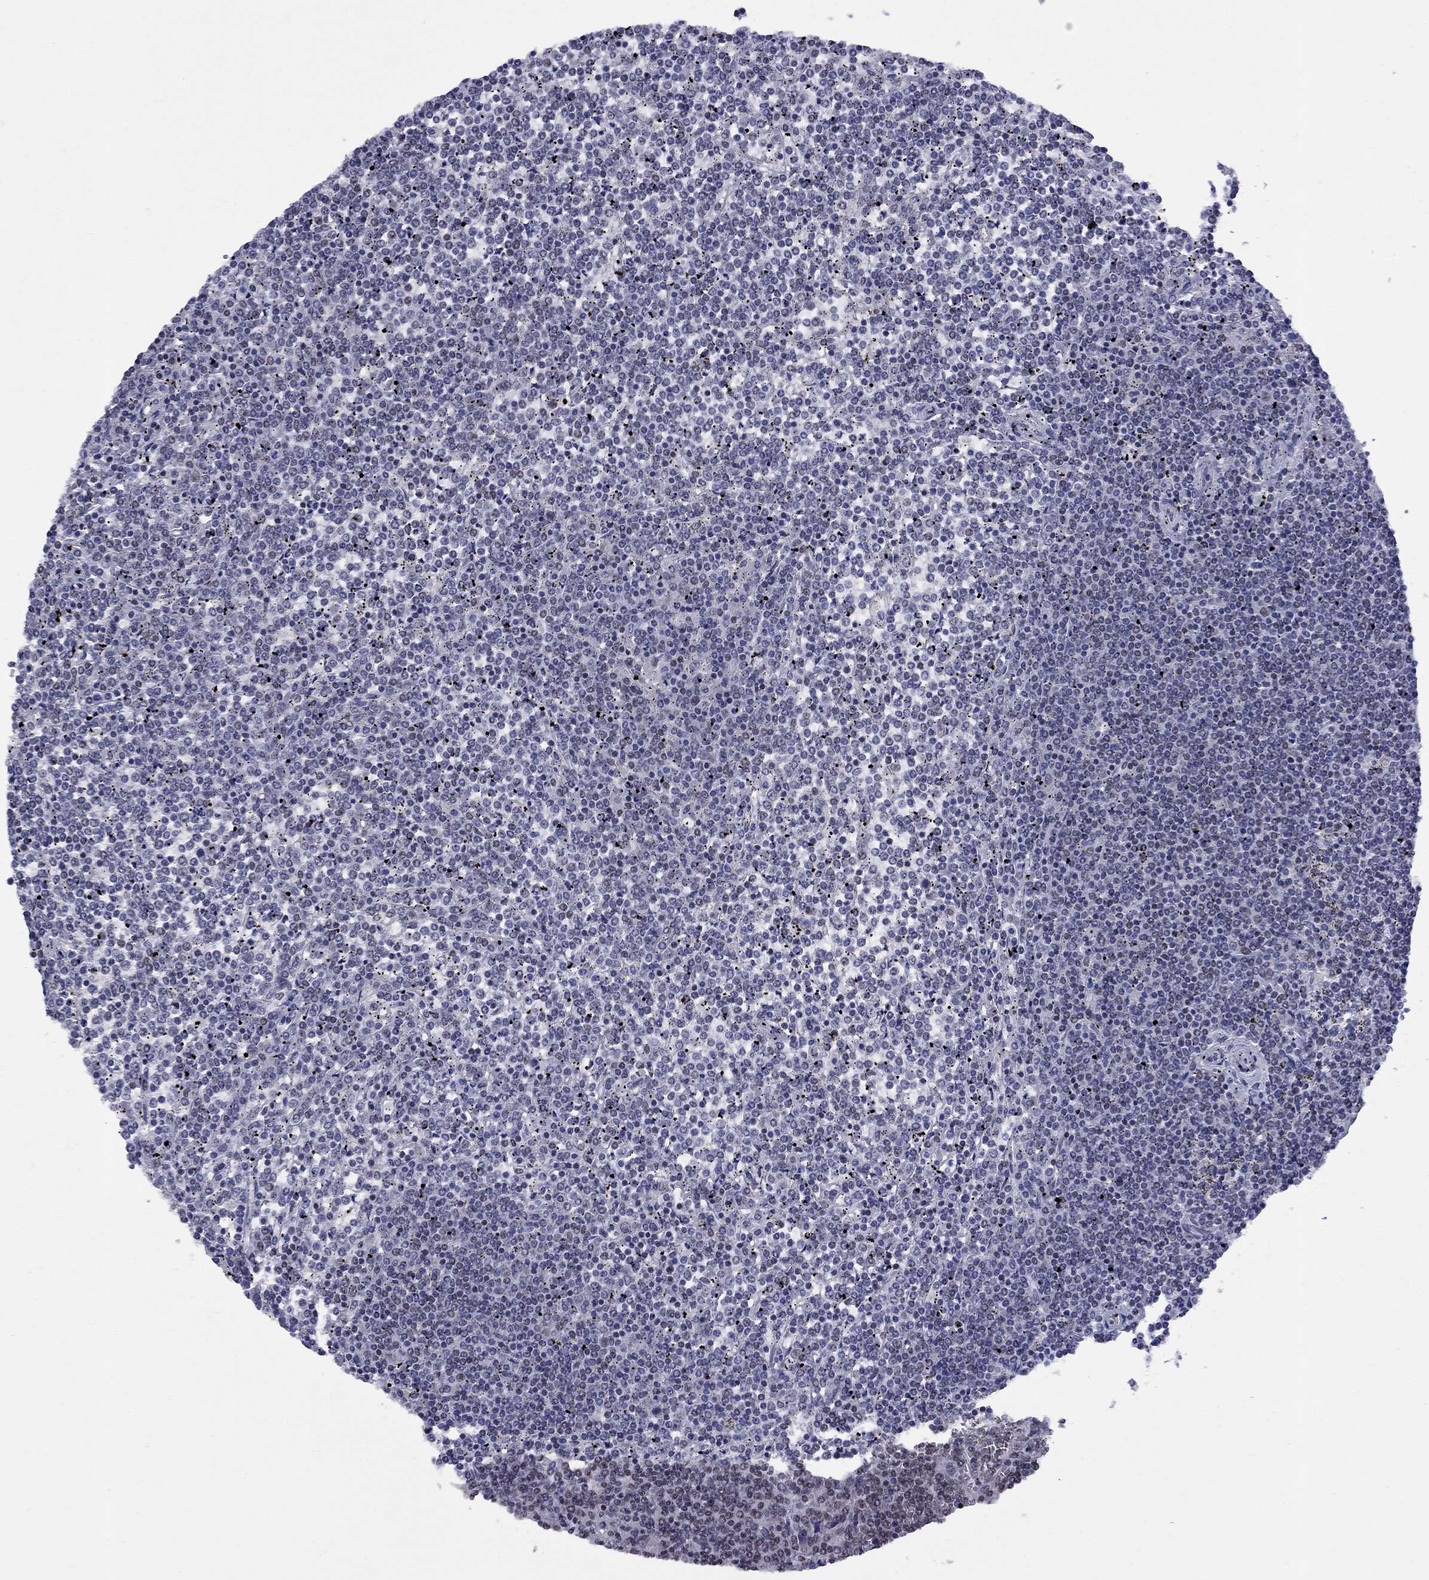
{"staining": {"intensity": "negative", "quantity": "none", "location": "none"}, "tissue": "lymphoma", "cell_type": "Tumor cells", "image_type": "cancer", "snomed": [{"axis": "morphology", "description": "Malignant lymphoma, non-Hodgkin's type, Low grade"}, {"axis": "topography", "description": "Spleen"}], "caption": "Immunohistochemistry histopathology image of human low-grade malignant lymphoma, non-Hodgkin's type stained for a protein (brown), which shows no positivity in tumor cells.", "gene": "TAF9", "patient": {"sex": "female", "age": 19}}